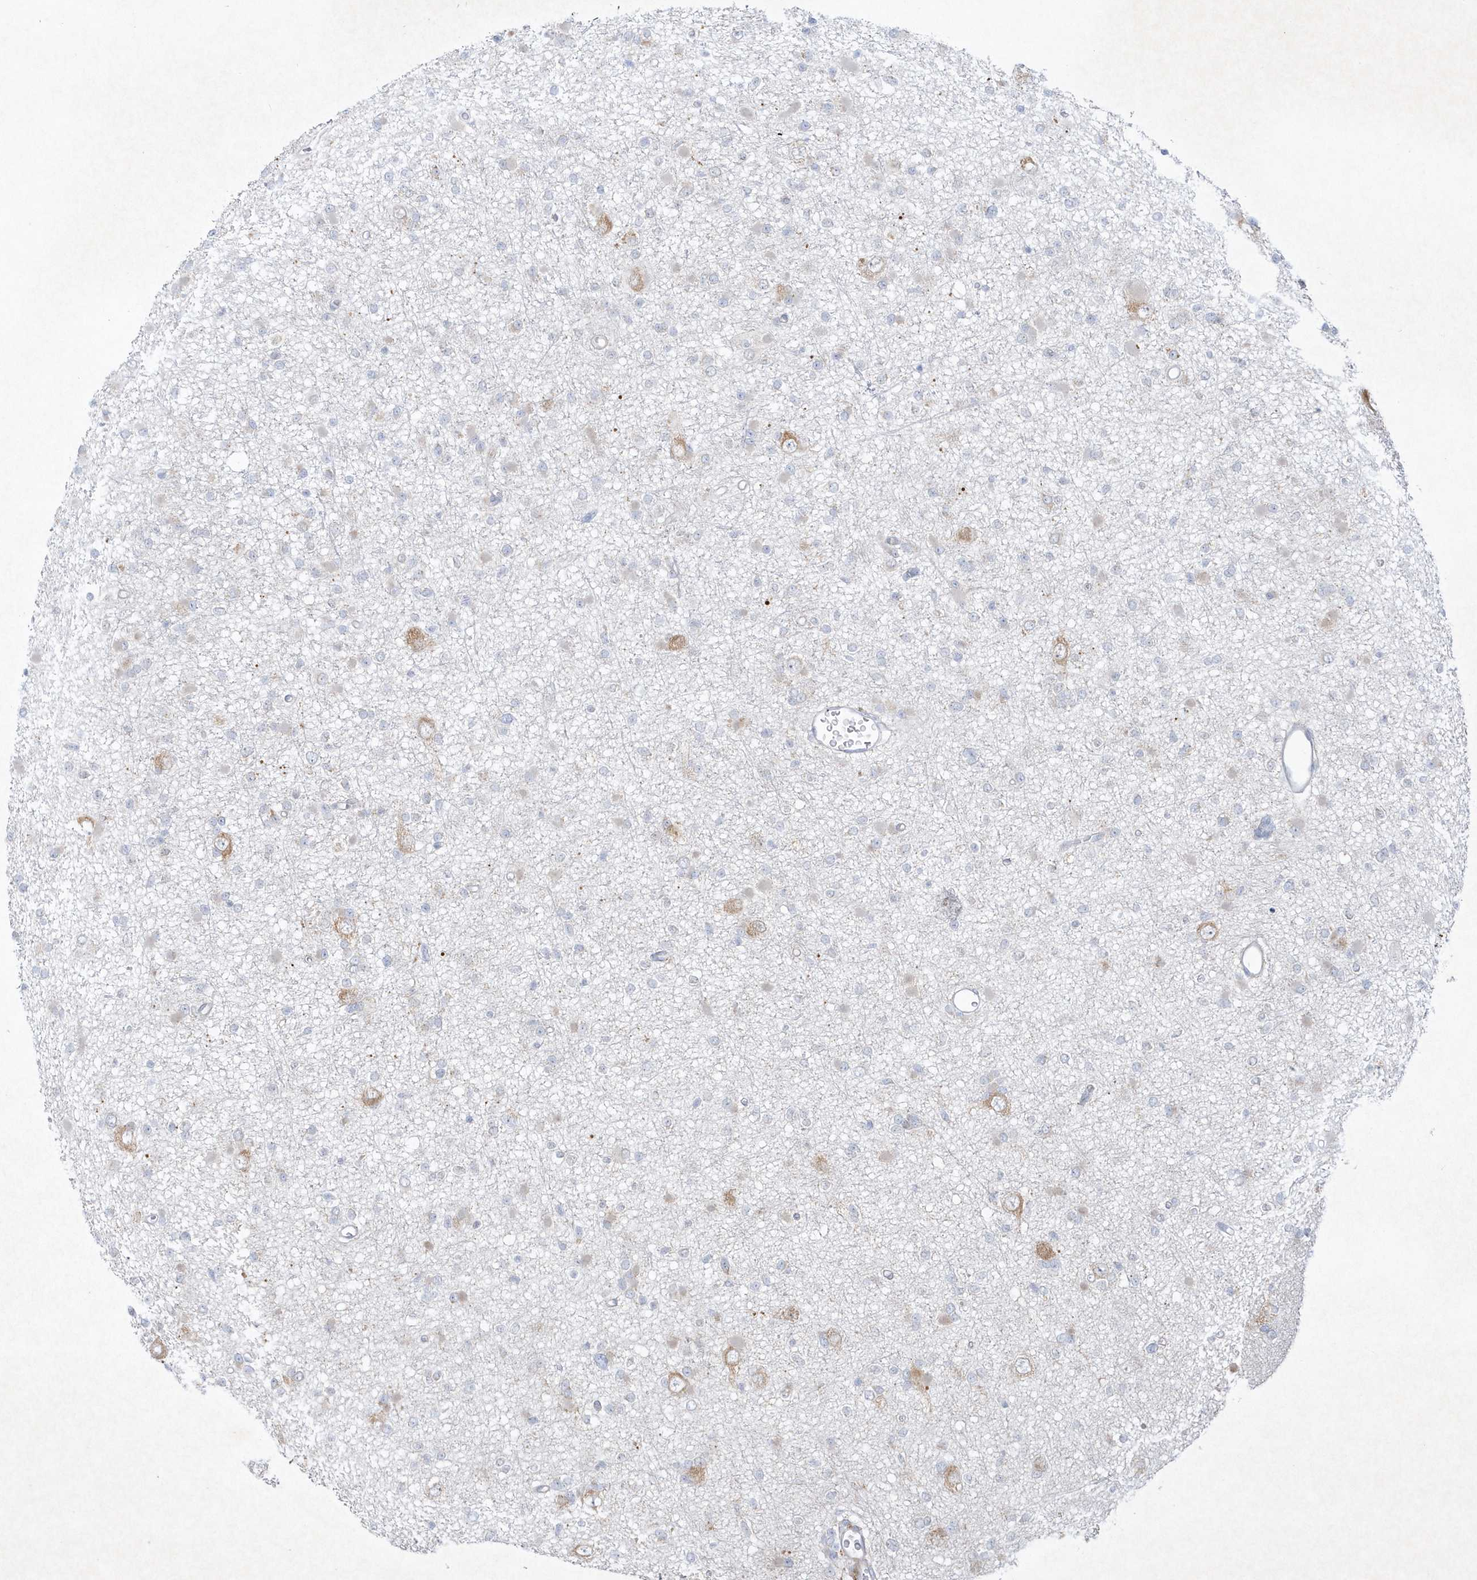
{"staining": {"intensity": "negative", "quantity": "none", "location": "none"}, "tissue": "glioma", "cell_type": "Tumor cells", "image_type": "cancer", "snomed": [{"axis": "morphology", "description": "Glioma, malignant, Low grade"}, {"axis": "topography", "description": "Brain"}], "caption": "Immunohistochemical staining of human malignant low-grade glioma displays no significant positivity in tumor cells. The staining was performed using DAB (3,3'-diaminobenzidine) to visualize the protein expression in brown, while the nuclei were stained in blue with hematoxylin (Magnification: 20x).", "gene": "LARS1", "patient": {"sex": "female", "age": 22}}